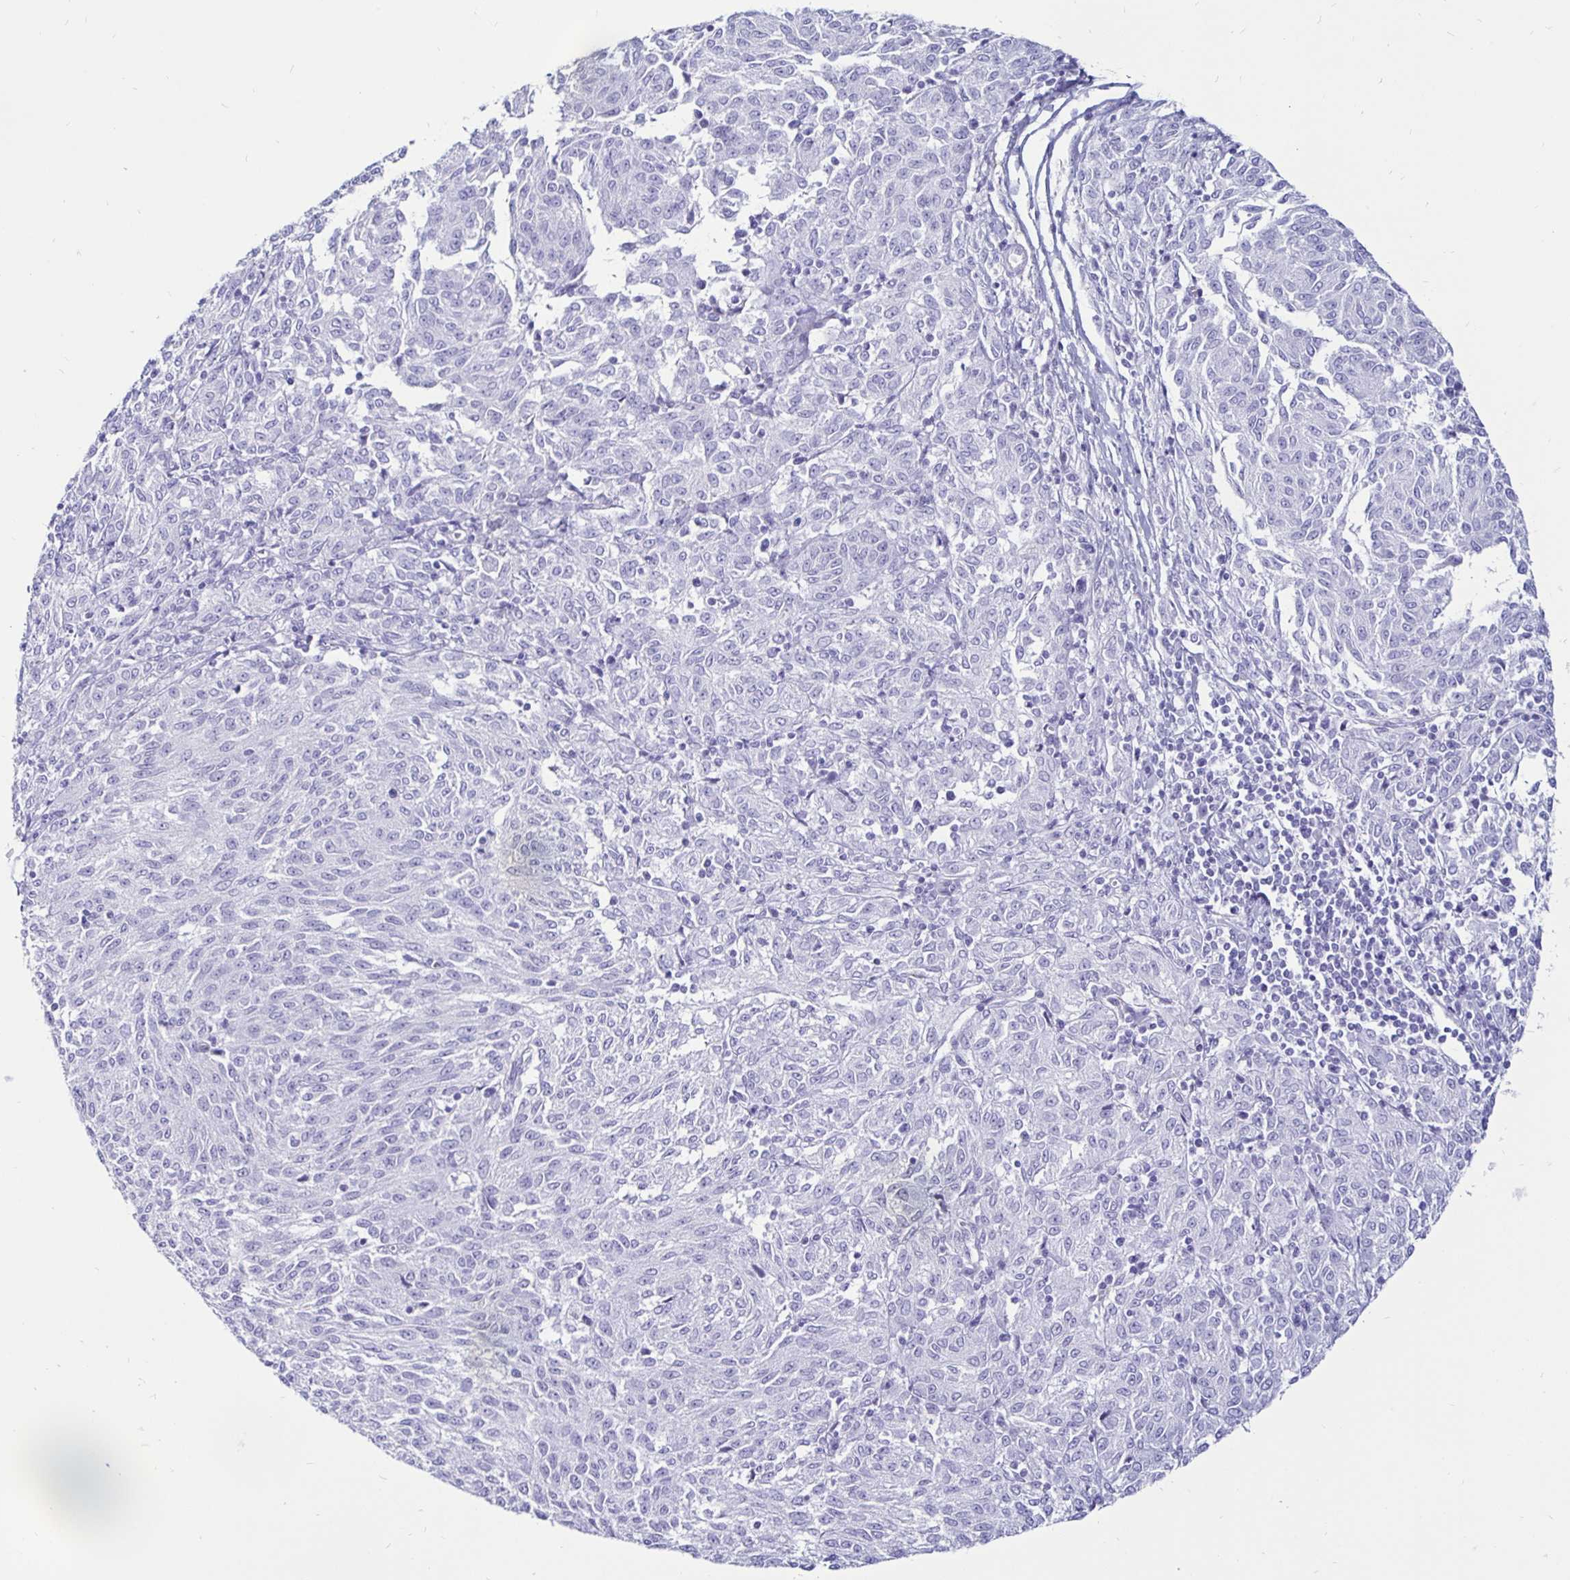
{"staining": {"intensity": "negative", "quantity": "none", "location": "none"}, "tissue": "melanoma", "cell_type": "Tumor cells", "image_type": "cancer", "snomed": [{"axis": "morphology", "description": "Malignant melanoma, NOS"}, {"axis": "topography", "description": "Skin"}], "caption": "This is a photomicrograph of immunohistochemistry staining of melanoma, which shows no staining in tumor cells. (DAB (3,3'-diaminobenzidine) immunohistochemistry (IHC) visualized using brightfield microscopy, high magnification).", "gene": "TIMP1", "patient": {"sex": "female", "age": 72}}